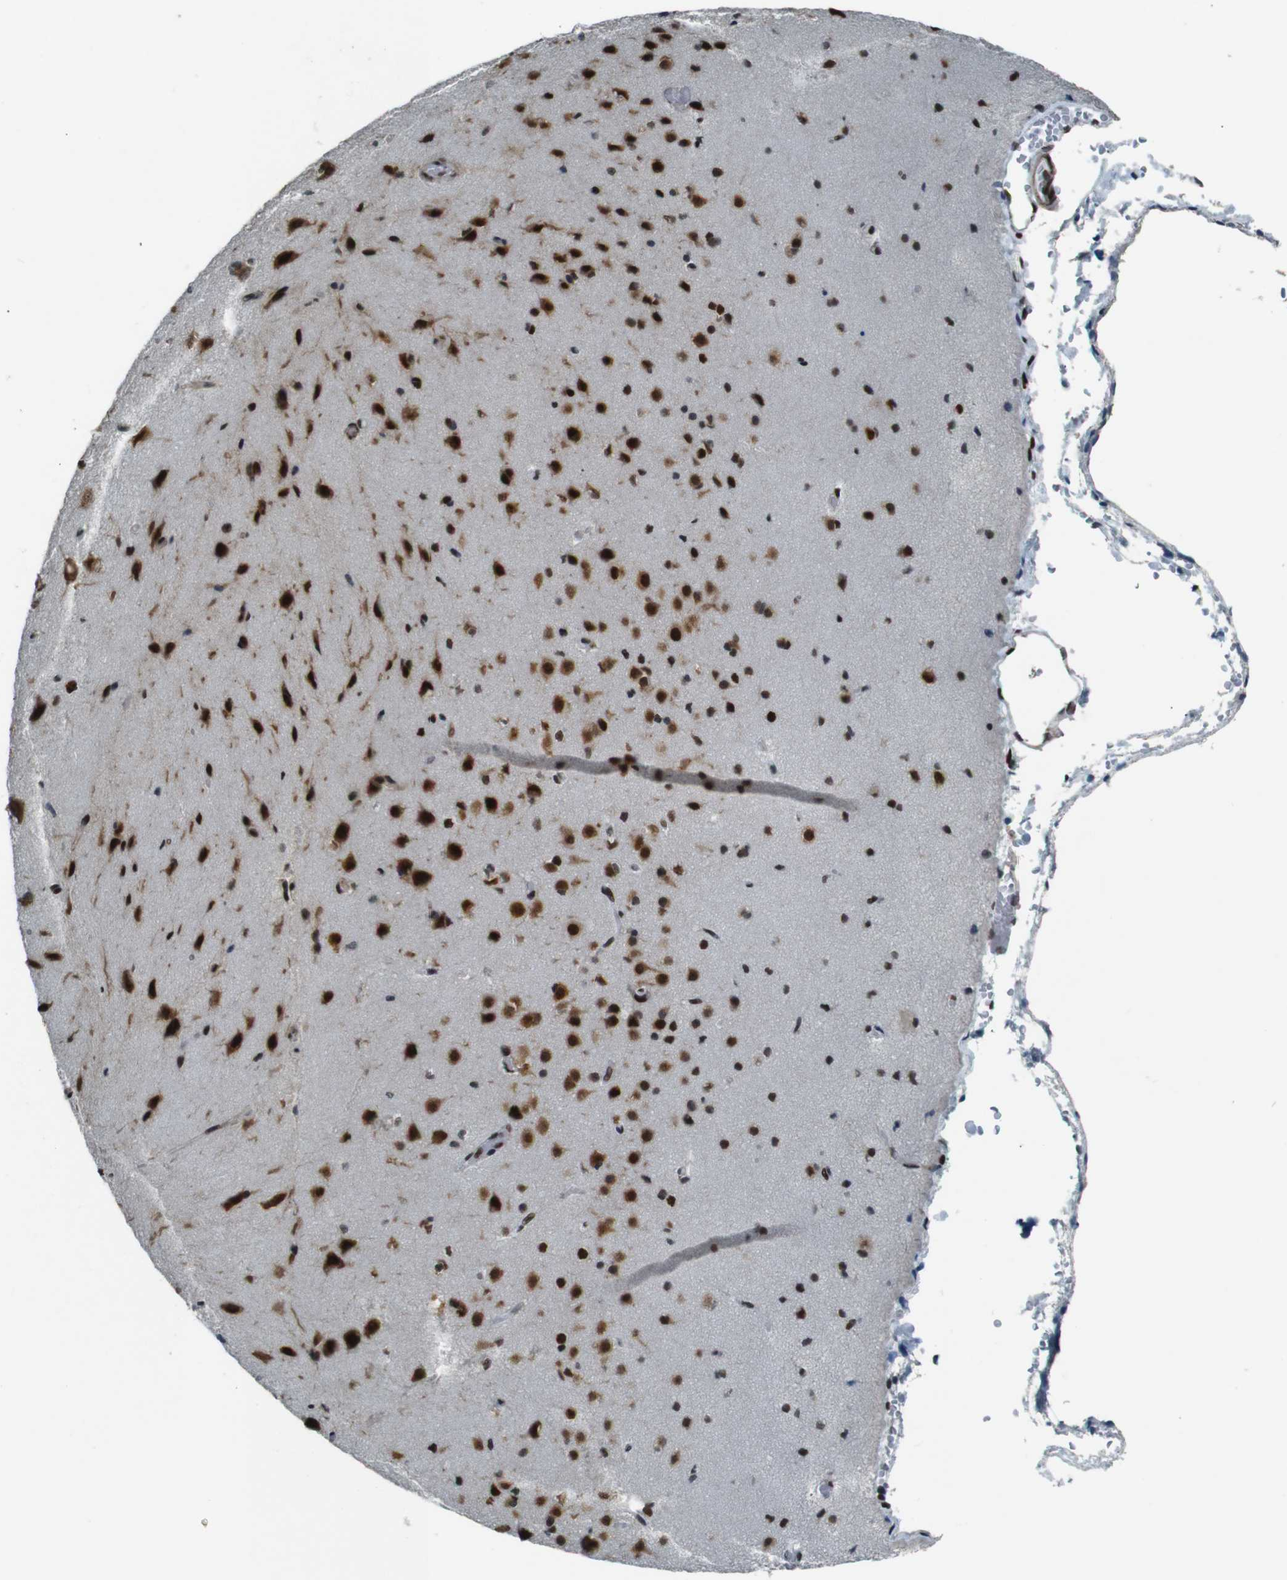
{"staining": {"intensity": "moderate", "quantity": ">75%", "location": "nuclear"}, "tissue": "cerebral cortex", "cell_type": "Endothelial cells", "image_type": "normal", "snomed": [{"axis": "morphology", "description": "Normal tissue, NOS"}, {"axis": "morphology", "description": "Developmental malformation"}, {"axis": "topography", "description": "Cerebral cortex"}], "caption": "IHC of unremarkable human cerebral cortex exhibits medium levels of moderate nuclear positivity in about >75% of endothelial cells. The protein of interest is shown in brown color, while the nuclei are stained blue.", "gene": "HEXIM1", "patient": {"sex": "female", "age": 30}}